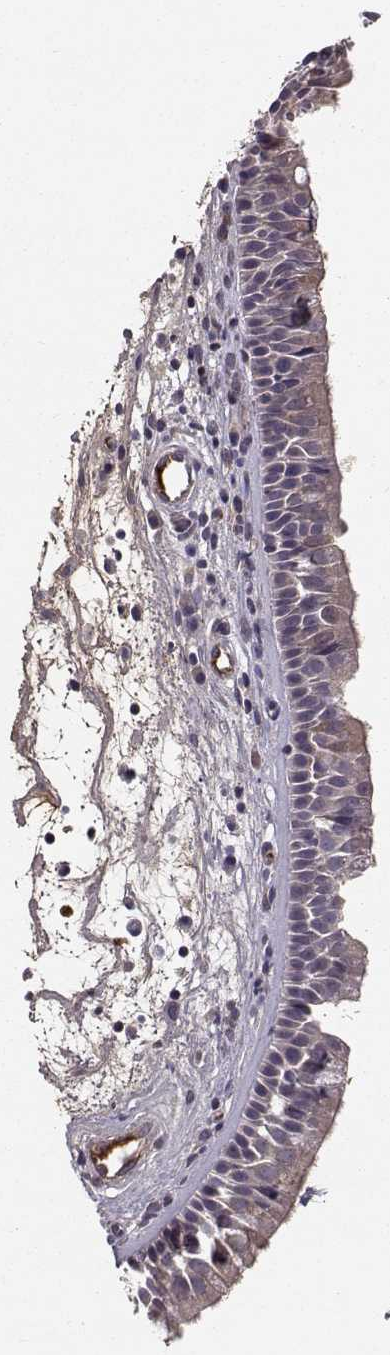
{"staining": {"intensity": "moderate", "quantity": "25%-75%", "location": "cytoplasmic/membranous"}, "tissue": "nasopharynx", "cell_type": "Respiratory epithelial cells", "image_type": "normal", "snomed": [{"axis": "morphology", "description": "Normal tissue, NOS"}, {"axis": "topography", "description": "Nasopharynx"}], "caption": "A brown stain highlights moderate cytoplasmic/membranous positivity of a protein in respiratory epithelial cells of unremarkable nasopharynx. The protein of interest is stained brown, and the nuclei are stained in blue (DAB (3,3'-diaminobenzidine) IHC with brightfield microscopy, high magnification).", "gene": "WNT6", "patient": {"sex": "female", "age": 68}}